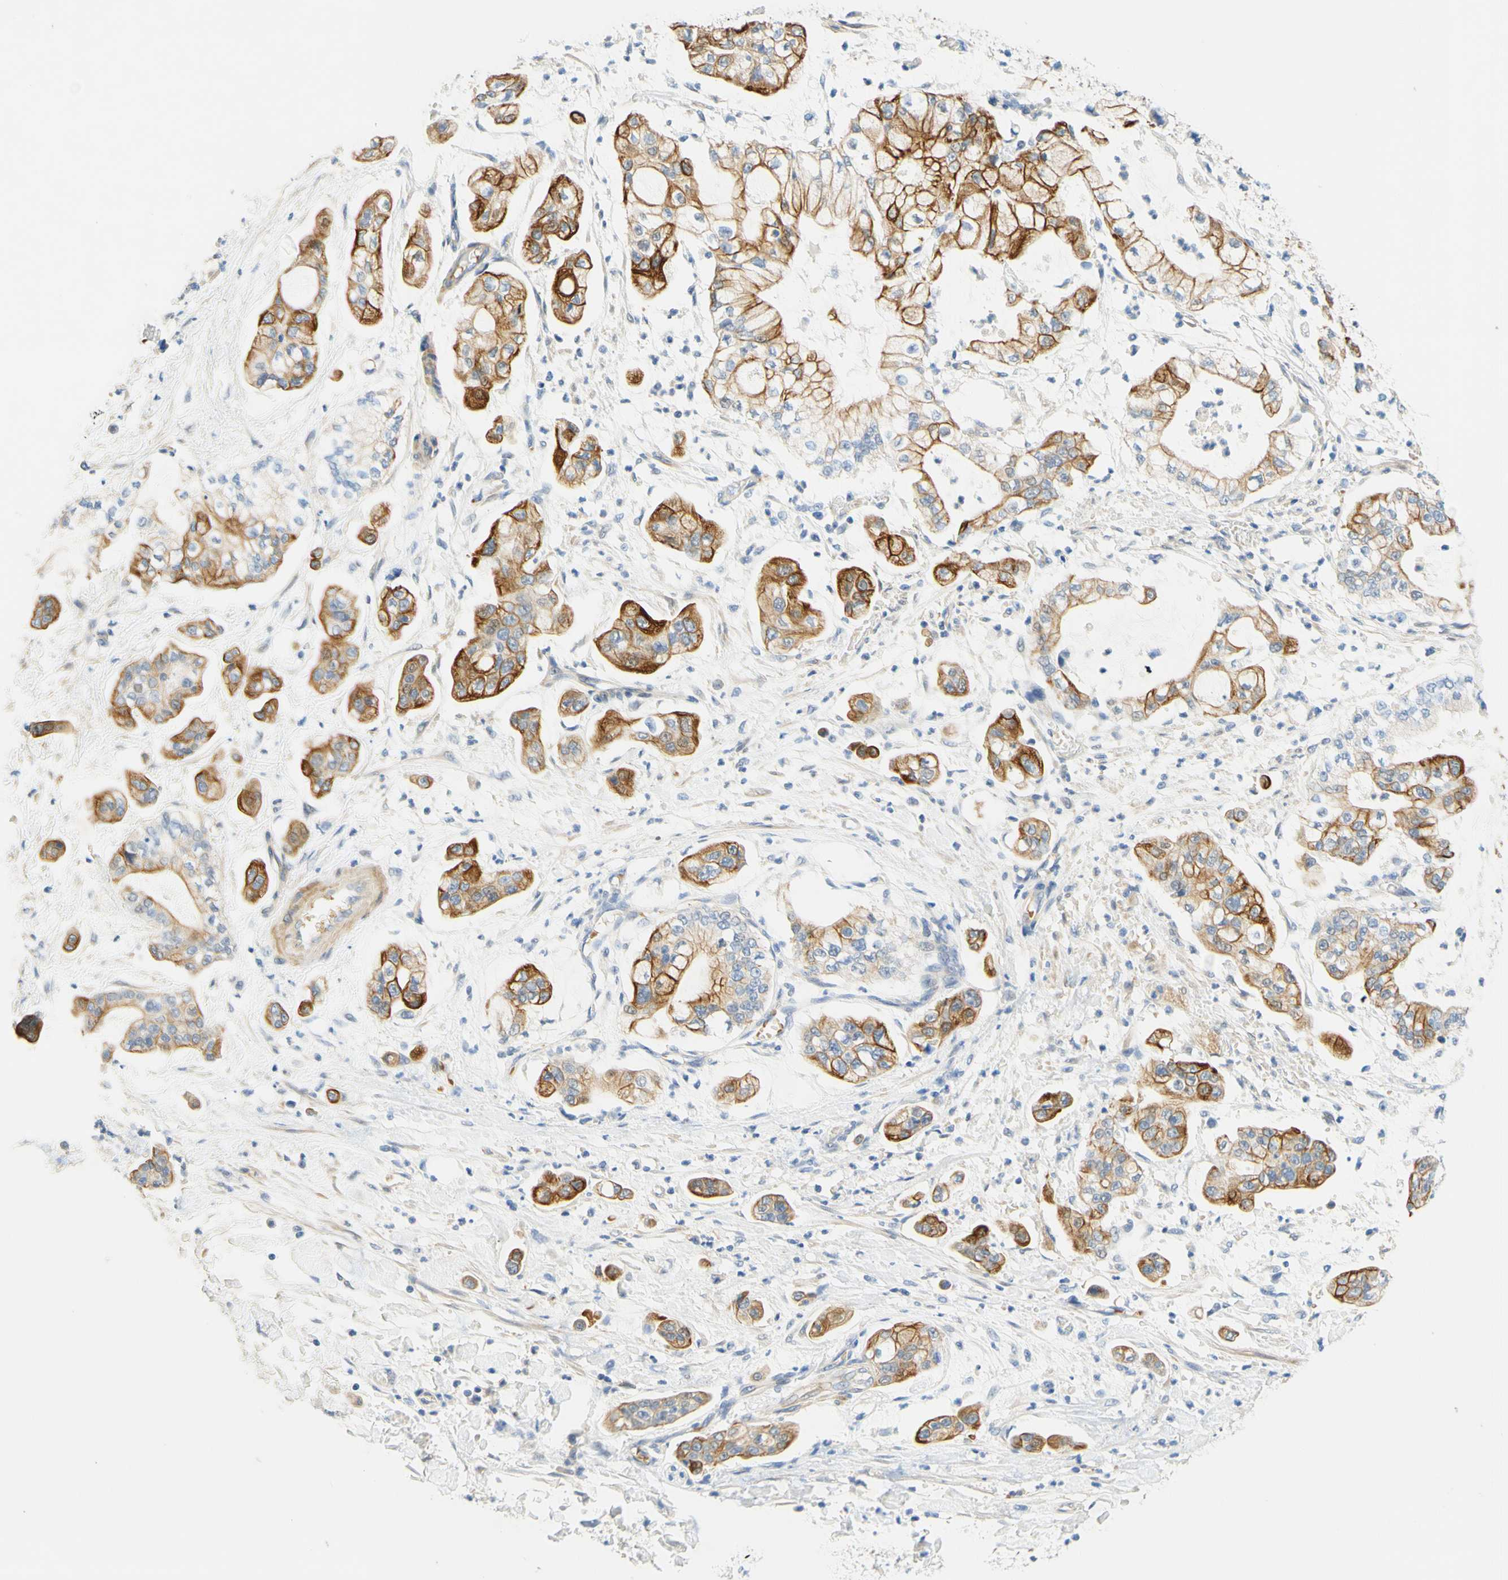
{"staining": {"intensity": "moderate", "quantity": ">75%", "location": "cytoplasmic/membranous"}, "tissue": "stomach cancer", "cell_type": "Tumor cells", "image_type": "cancer", "snomed": [{"axis": "morphology", "description": "Adenocarcinoma, NOS"}, {"axis": "topography", "description": "Stomach"}], "caption": "Moderate cytoplasmic/membranous protein staining is appreciated in approximately >75% of tumor cells in adenocarcinoma (stomach).", "gene": "ENTREP2", "patient": {"sex": "male", "age": 76}}